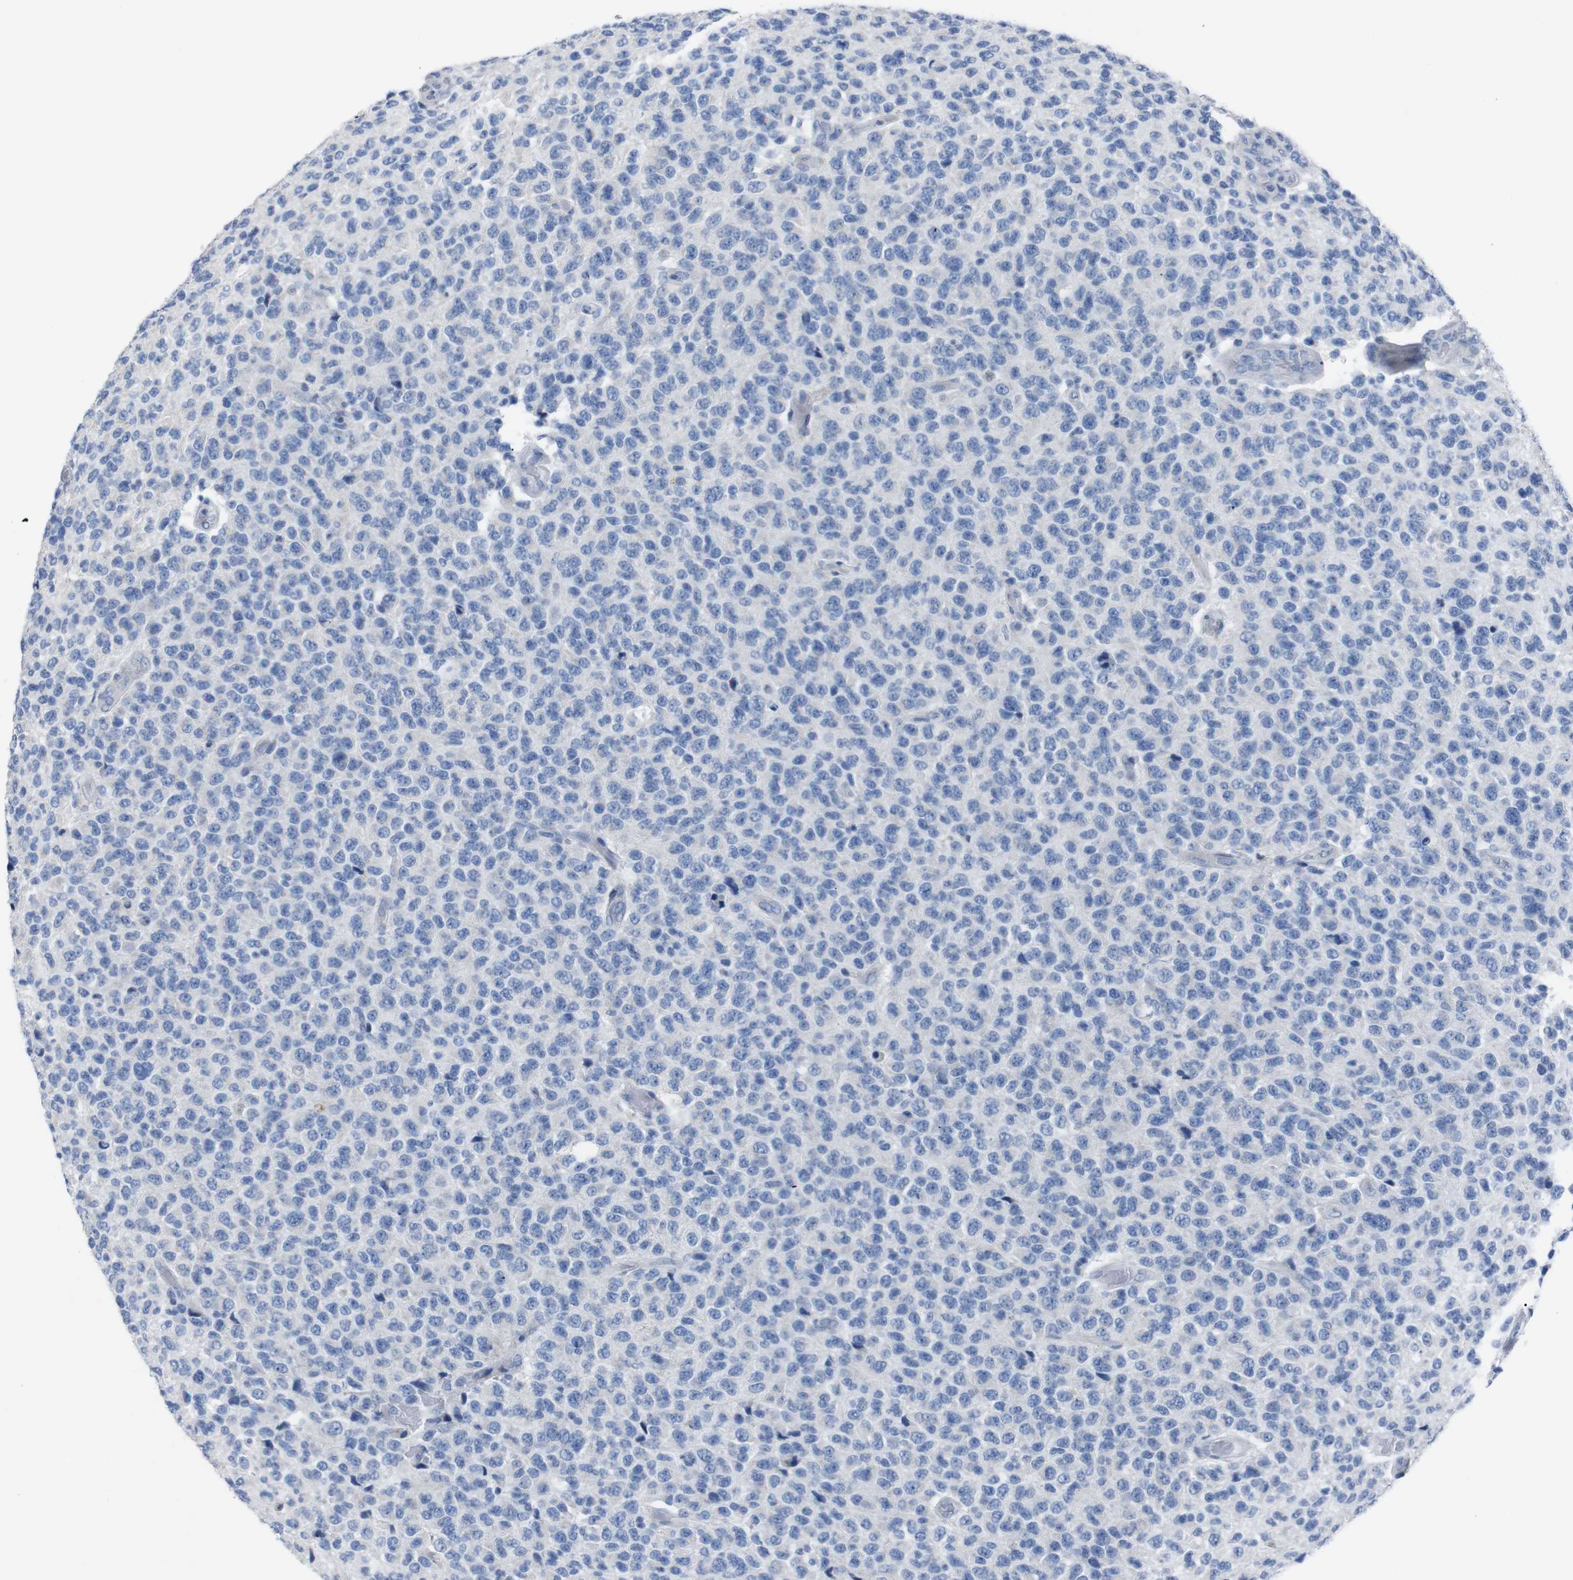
{"staining": {"intensity": "negative", "quantity": "none", "location": "none"}, "tissue": "glioma", "cell_type": "Tumor cells", "image_type": "cancer", "snomed": [{"axis": "morphology", "description": "Glioma, malignant, High grade"}, {"axis": "topography", "description": "pancreas cauda"}], "caption": "Immunohistochemistry (IHC) histopathology image of neoplastic tissue: malignant glioma (high-grade) stained with DAB demonstrates no significant protein positivity in tumor cells.", "gene": "IRF4", "patient": {"sex": "male", "age": 60}}